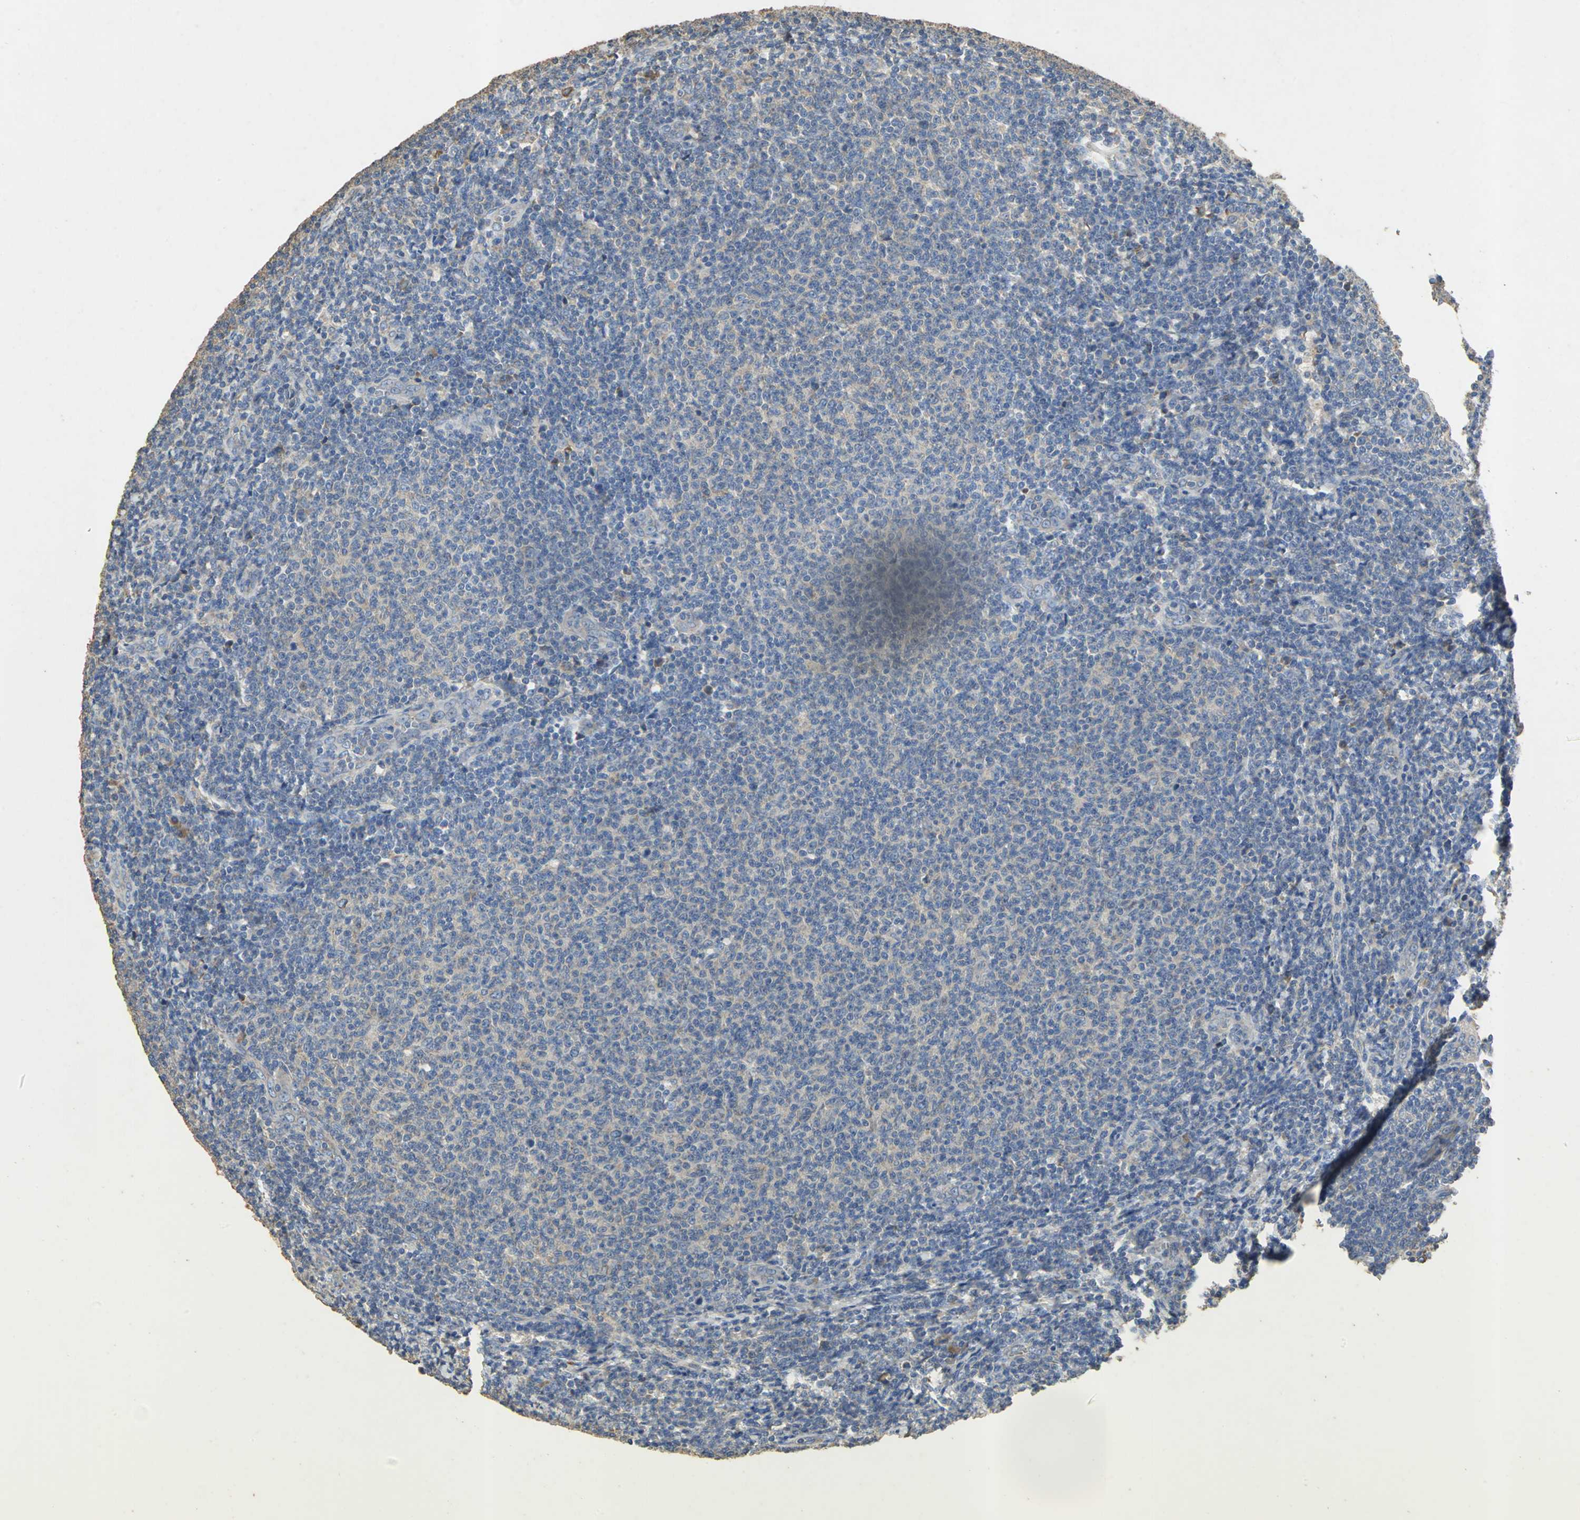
{"staining": {"intensity": "weak", "quantity": "25%-75%", "location": "cytoplasmic/membranous"}, "tissue": "lymphoma", "cell_type": "Tumor cells", "image_type": "cancer", "snomed": [{"axis": "morphology", "description": "Malignant lymphoma, non-Hodgkin's type, Low grade"}, {"axis": "topography", "description": "Lymph node"}], "caption": "Immunohistochemistry (IHC) staining of malignant lymphoma, non-Hodgkin's type (low-grade), which shows low levels of weak cytoplasmic/membranous positivity in approximately 25%-75% of tumor cells indicating weak cytoplasmic/membranous protein staining. The staining was performed using DAB (brown) for protein detection and nuclei were counterstained in hematoxylin (blue).", "gene": "ACSL4", "patient": {"sex": "male", "age": 66}}